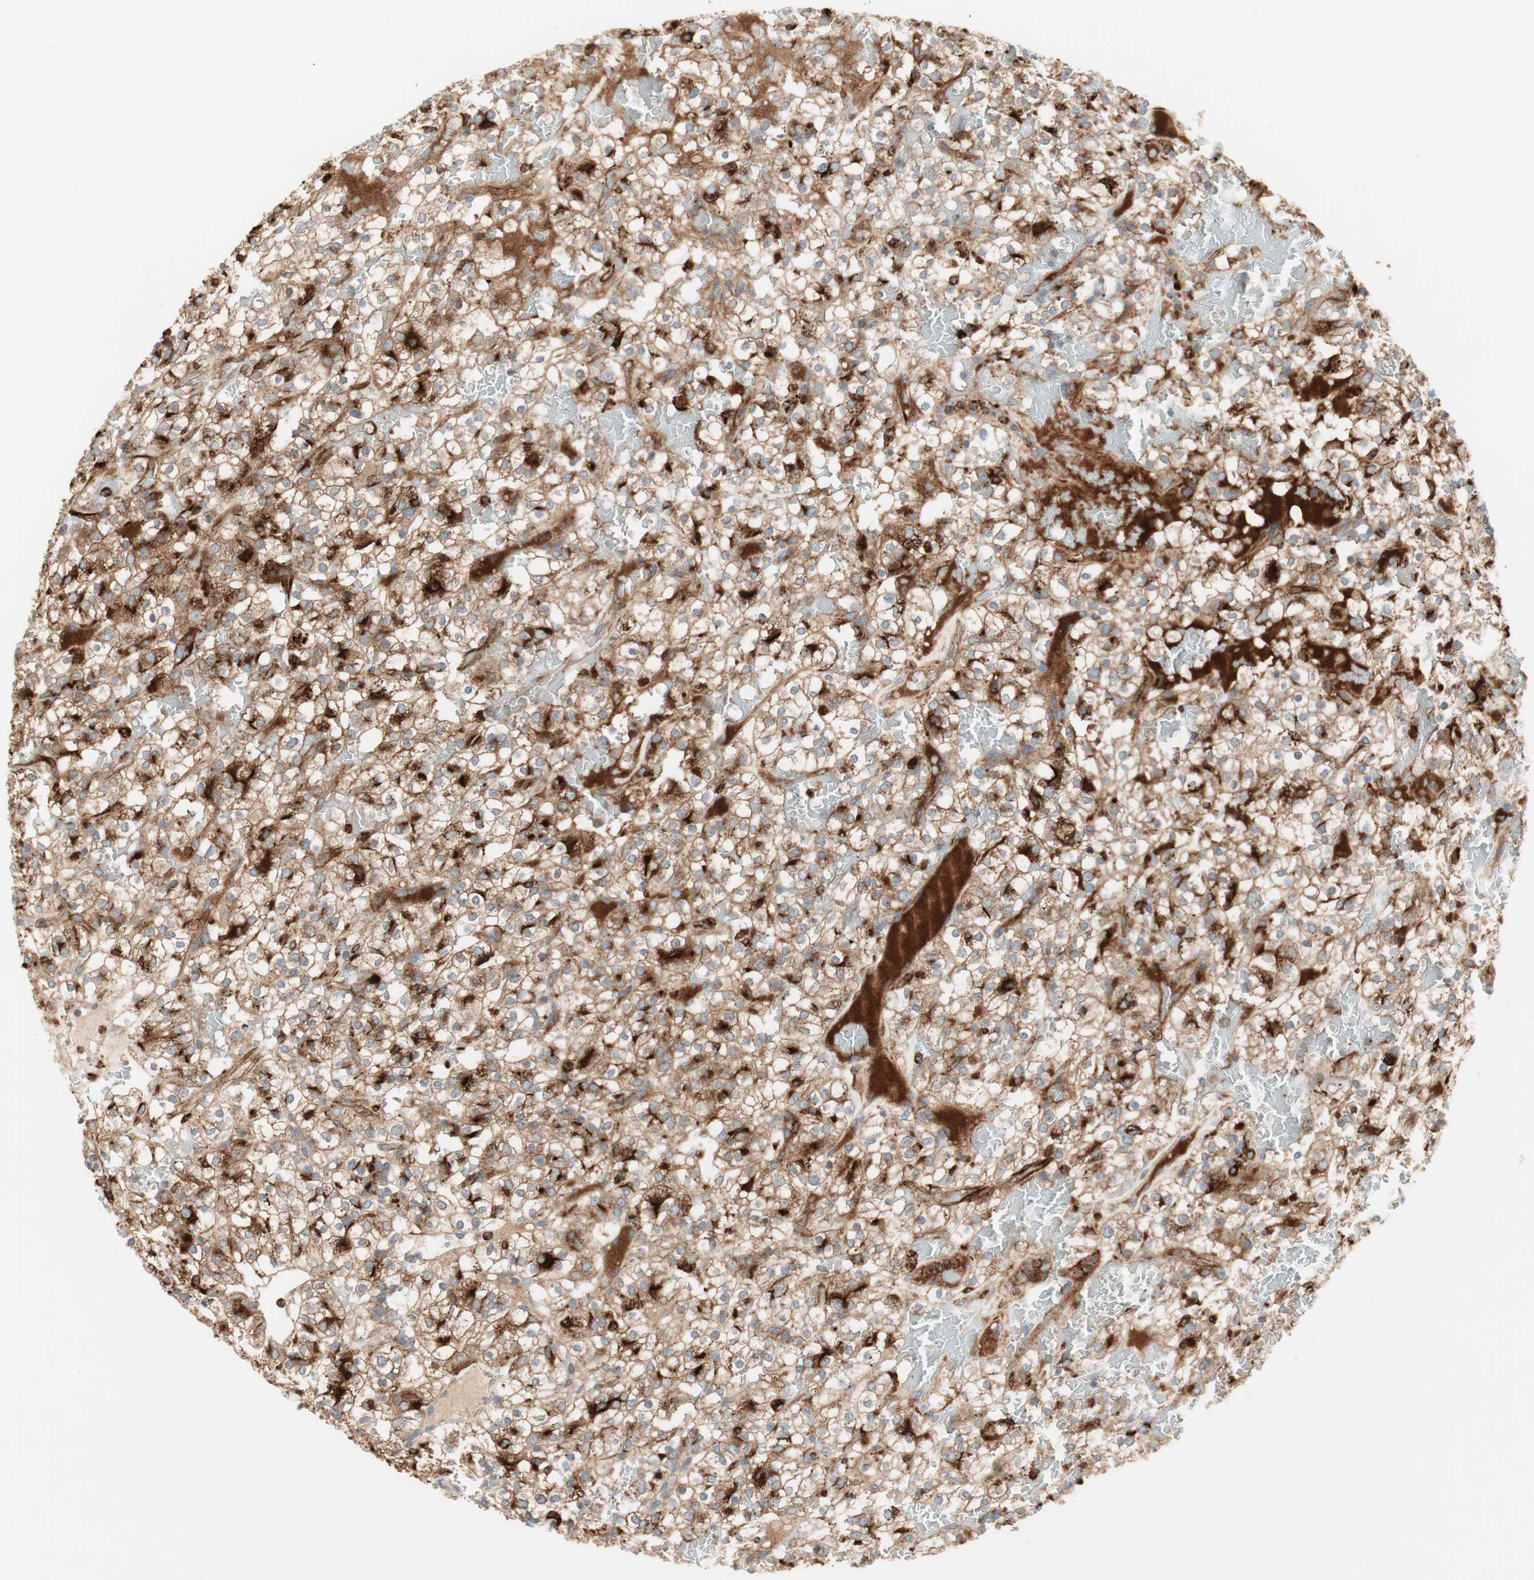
{"staining": {"intensity": "strong", "quantity": "<25%", "location": "cytoplasmic/membranous"}, "tissue": "renal cancer", "cell_type": "Tumor cells", "image_type": "cancer", "snomed": [{"axis": "morphology", "description": "Normal tissue, NOS"}, {"axis": "morphology", "description": "Adenocarcinoma, NOS"}, {"axis": "topography", "description": "Kidney"}], "caption": "A photomicrograph of renal cancer stained for a protein exhibits strong cytoplasmic/membranous brown staining in tumor cells.", "gene": "ATP6V1G1", "patient": {"sex": "female", "age": 72}}